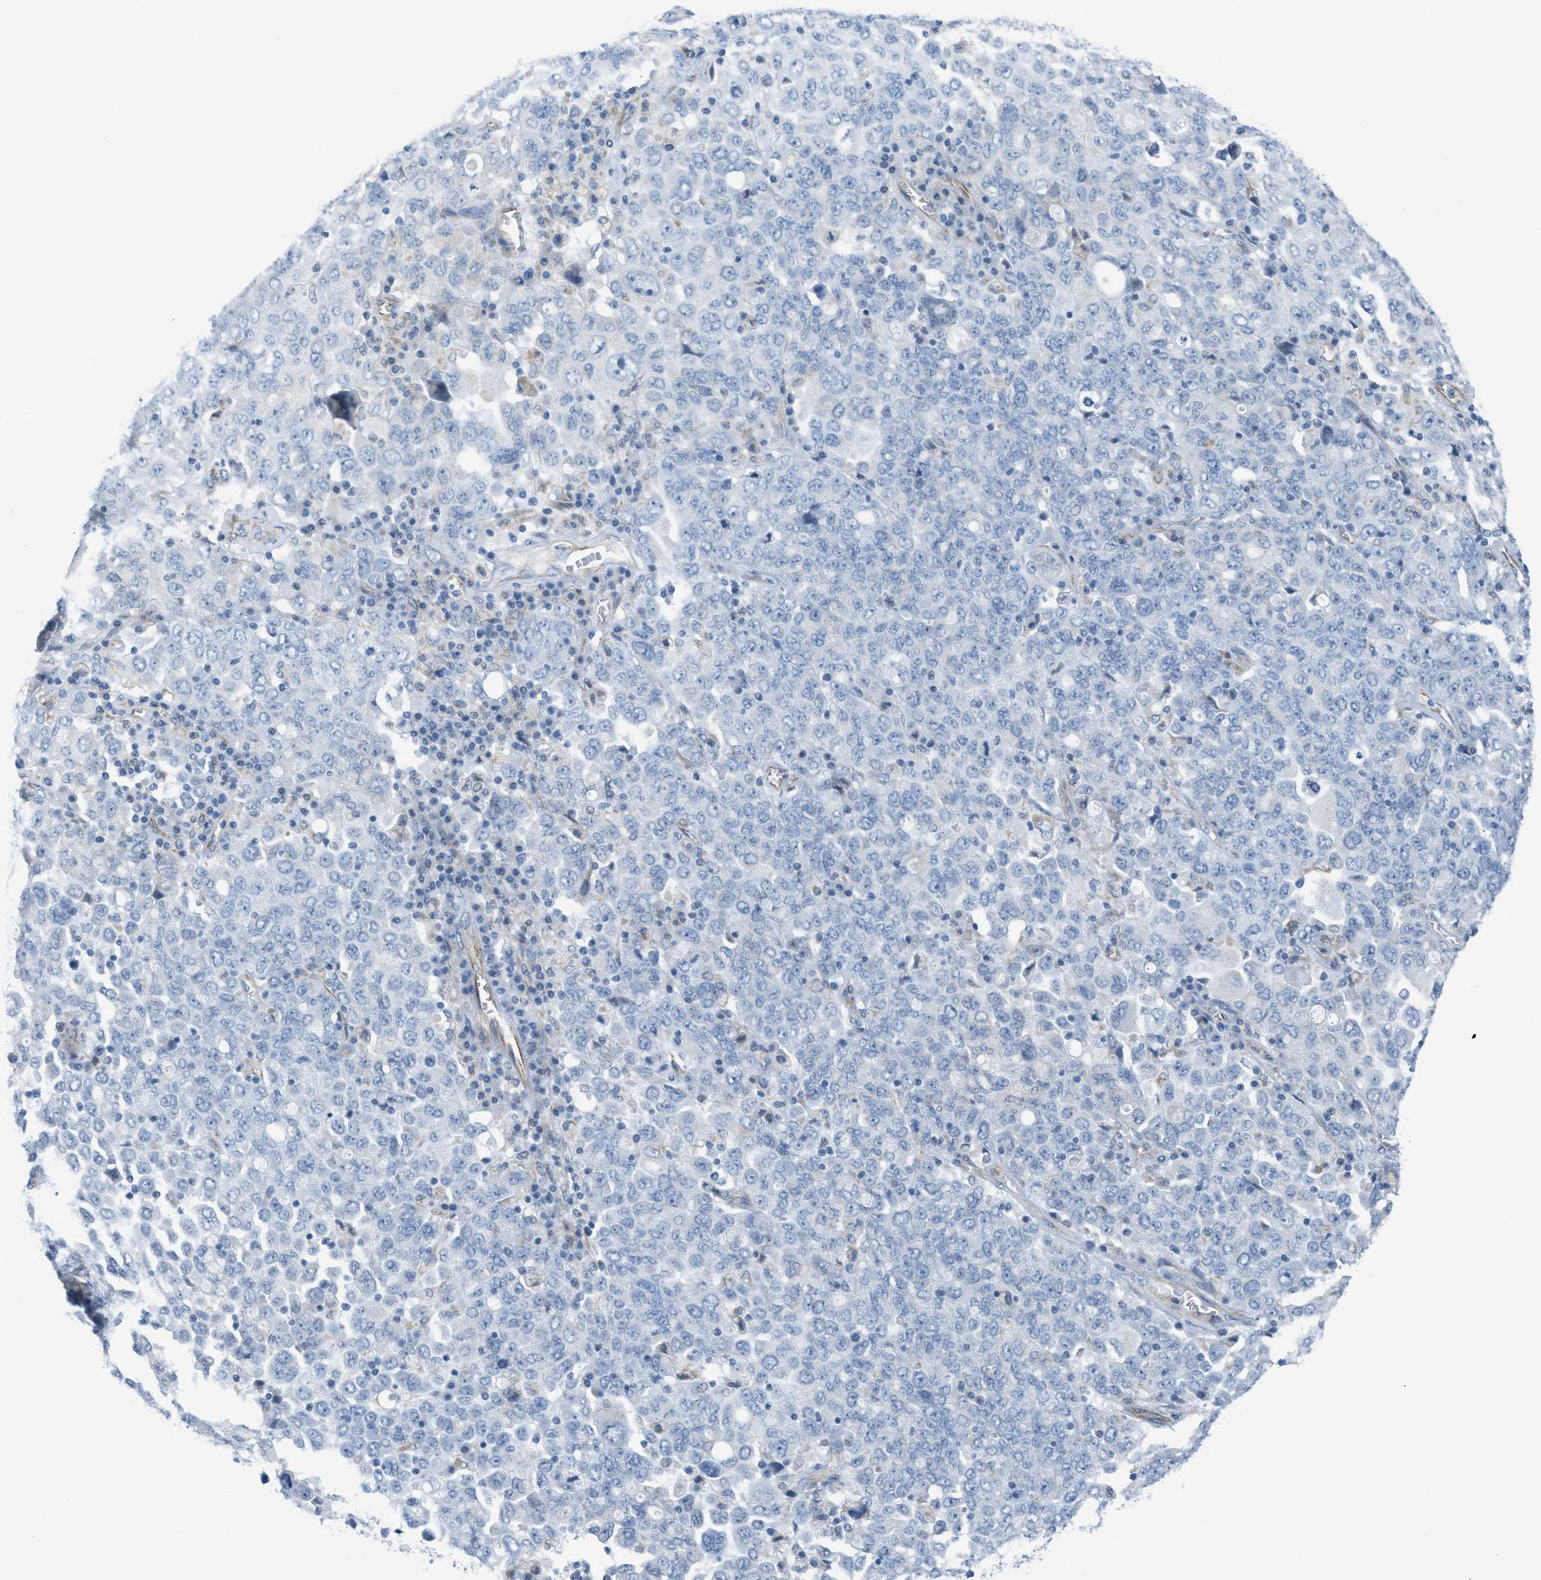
{"staining": {"intensity": "negative", "quantity": "none", "location": "none"}, "tissue": "ovarian cancer", "cell_type": "Tumor cells", "image_type": "cancer", "snomed": [{"axis": "morphology", "description": "Carcinoma, endometroid"}, {"axis": "topography", "description": "Ovary"}], "caption": "Immunohistochemistry micrograph of neoplastic tissue: human ovarian cancer stained with DAB (3,3'-diaminobenzidine) shows no significant protein positivity in tumor cells.", "gene": "SLC12A1", "patient": {"sex": "female", "age": 62}}